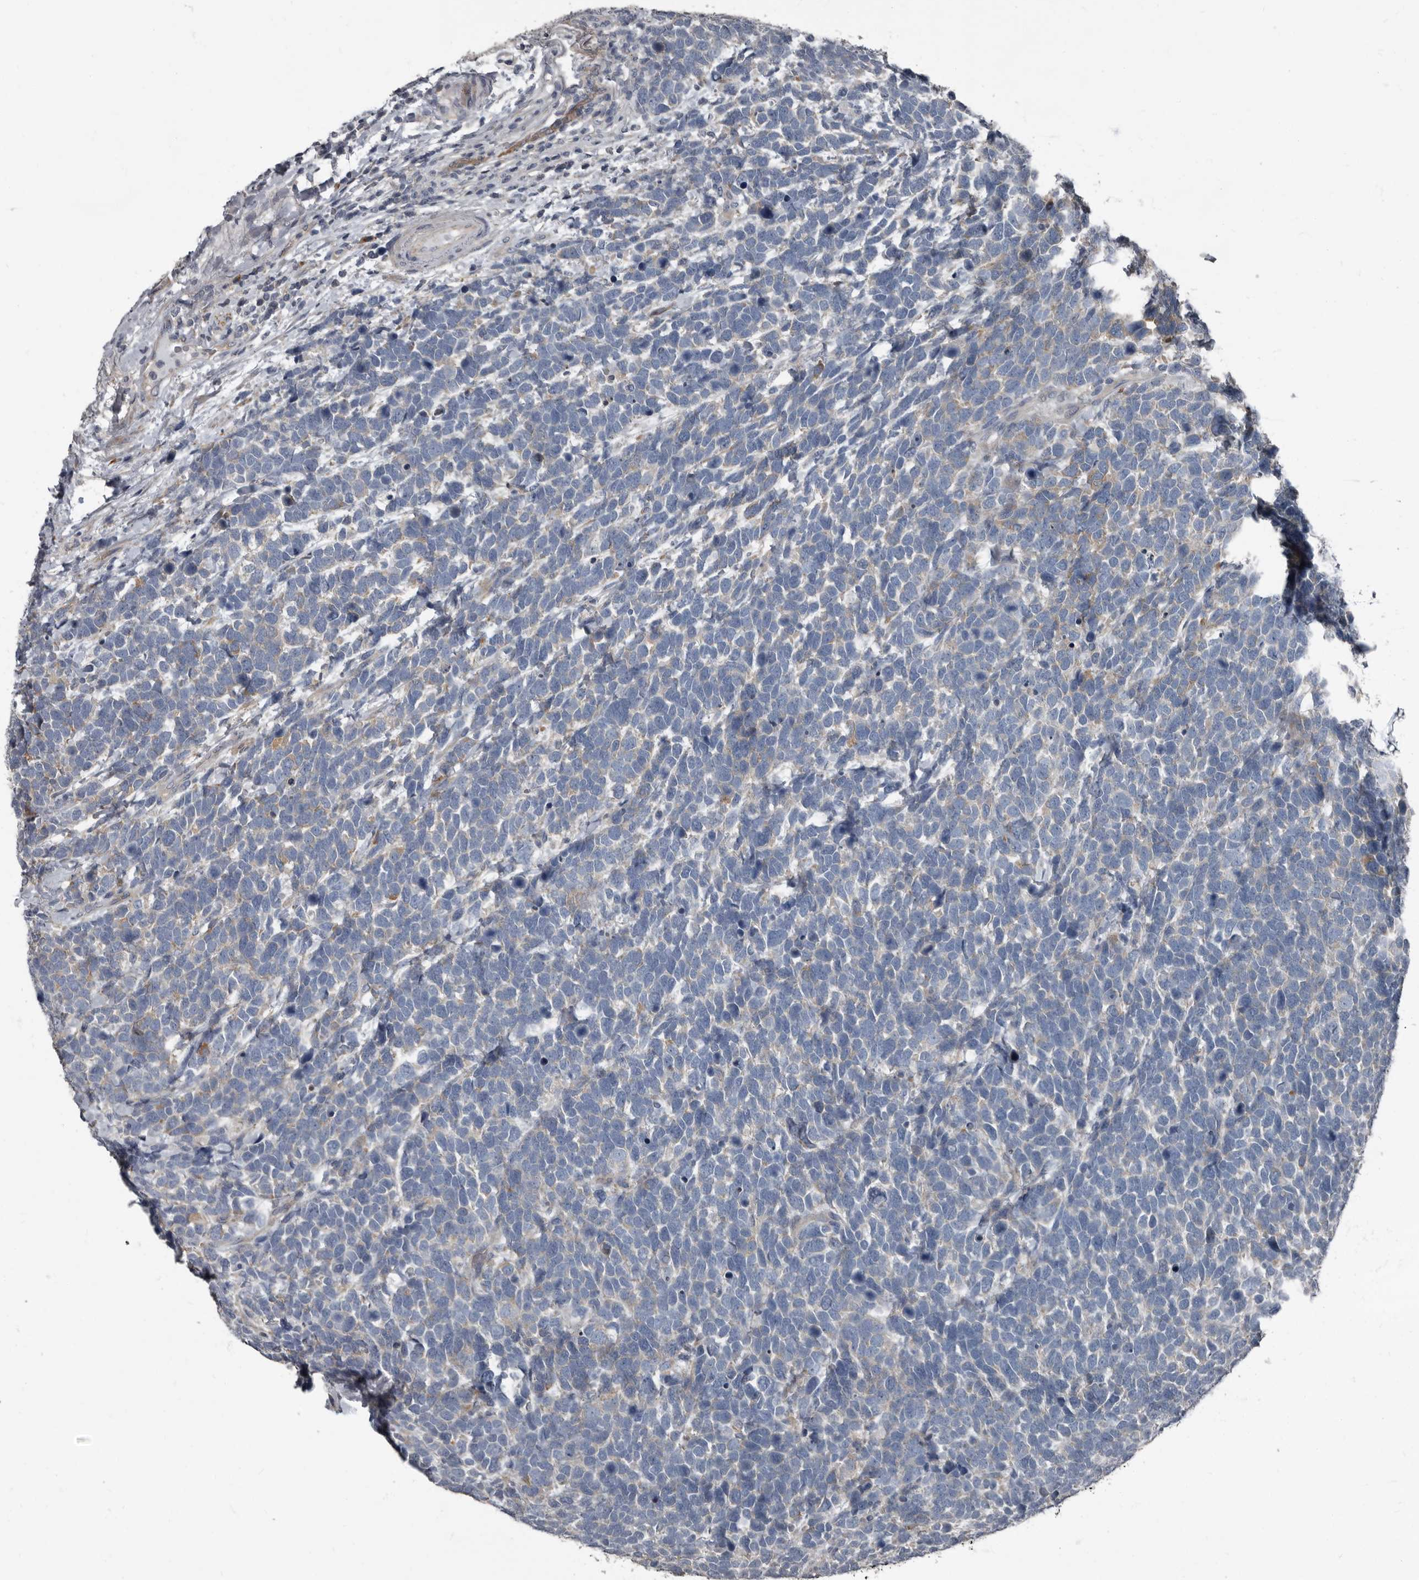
{"staining": {"intensity": "weak", "quantity": "<25%", "location": "cytoplasmic/membranous"}, "tissue": "urothelial cancer", "cell_type": "Tumor cells", "image_type": "cancer", "snomed": [{"axis": "morphology", "description": "Urothelial carcinoma, High grade"}, {"axis": "topography", "description": "Urinary bladder"}], "caption": "This is an immunohistochemistry photomicrograph of high-grade urothelial carcinoma. There is no positivity in tumor cells.", "gene": "TPD52L1", "patient": {"sex": "female", "age": 82}}